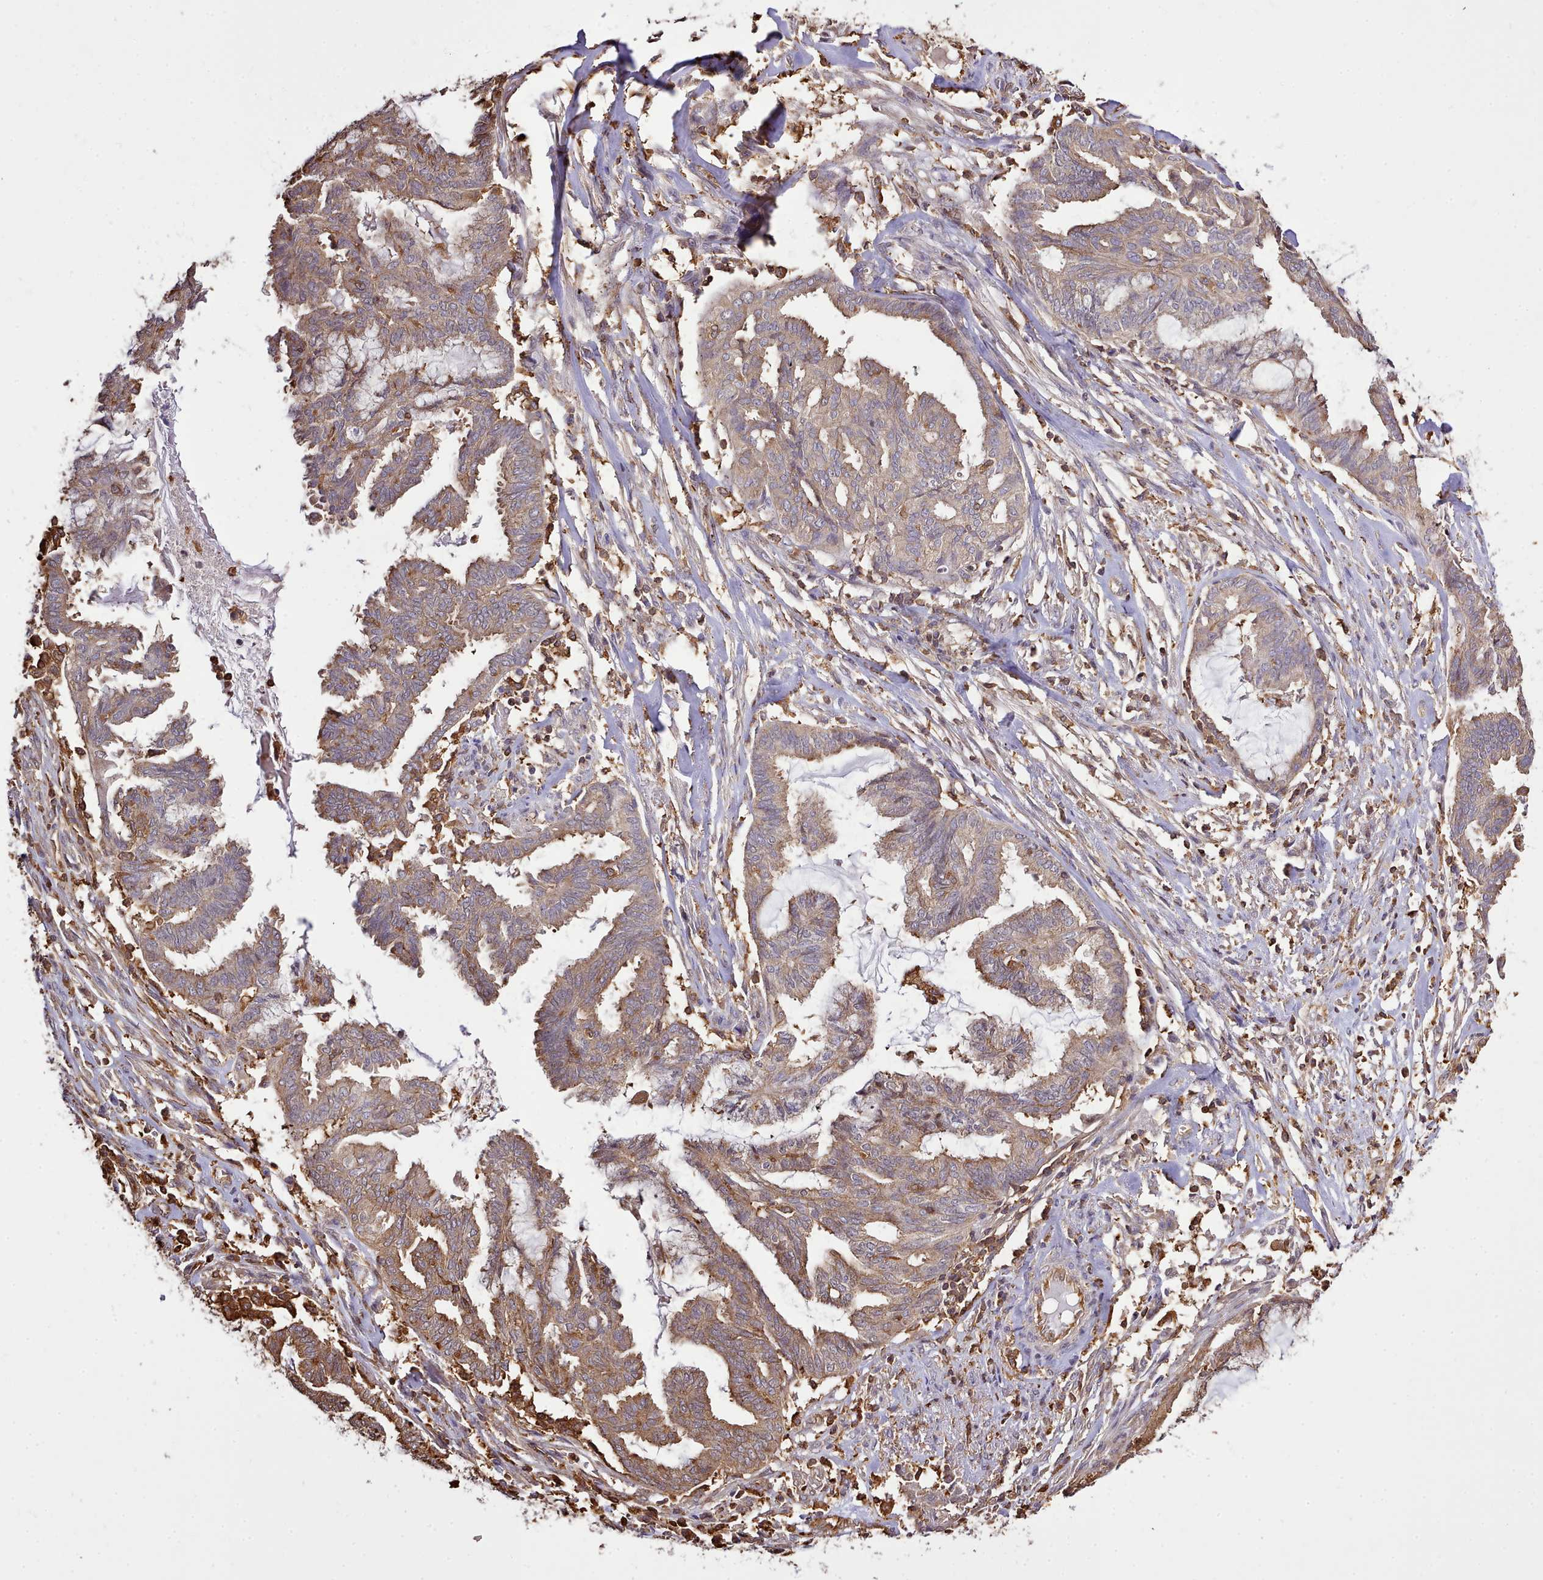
{"staining": {"intensity": "moderate", "quantity": ">75%", "location": "cytoplasmic/membranous"}, "tissue": "endometrial cancer", "cell_type": "Tumor cells", "image_type": "cancer", "snomed": [{"axis": "morphology", "description": "Adenocarcinoma, NOS"}, {"axis": "topography", "description": "Endometrium"}], "caption": "Immunohistochemistry of human endometrial adenocarcinoma displays medium levels of moderate cytoplasmic/membranous staining in about >75% of tumor cells. Immunohistochemistry stains the protein in brown and the nuclei are stained blue.", "gene": "CAPZA1", "patient": {"sex": "female", "age": 86}}